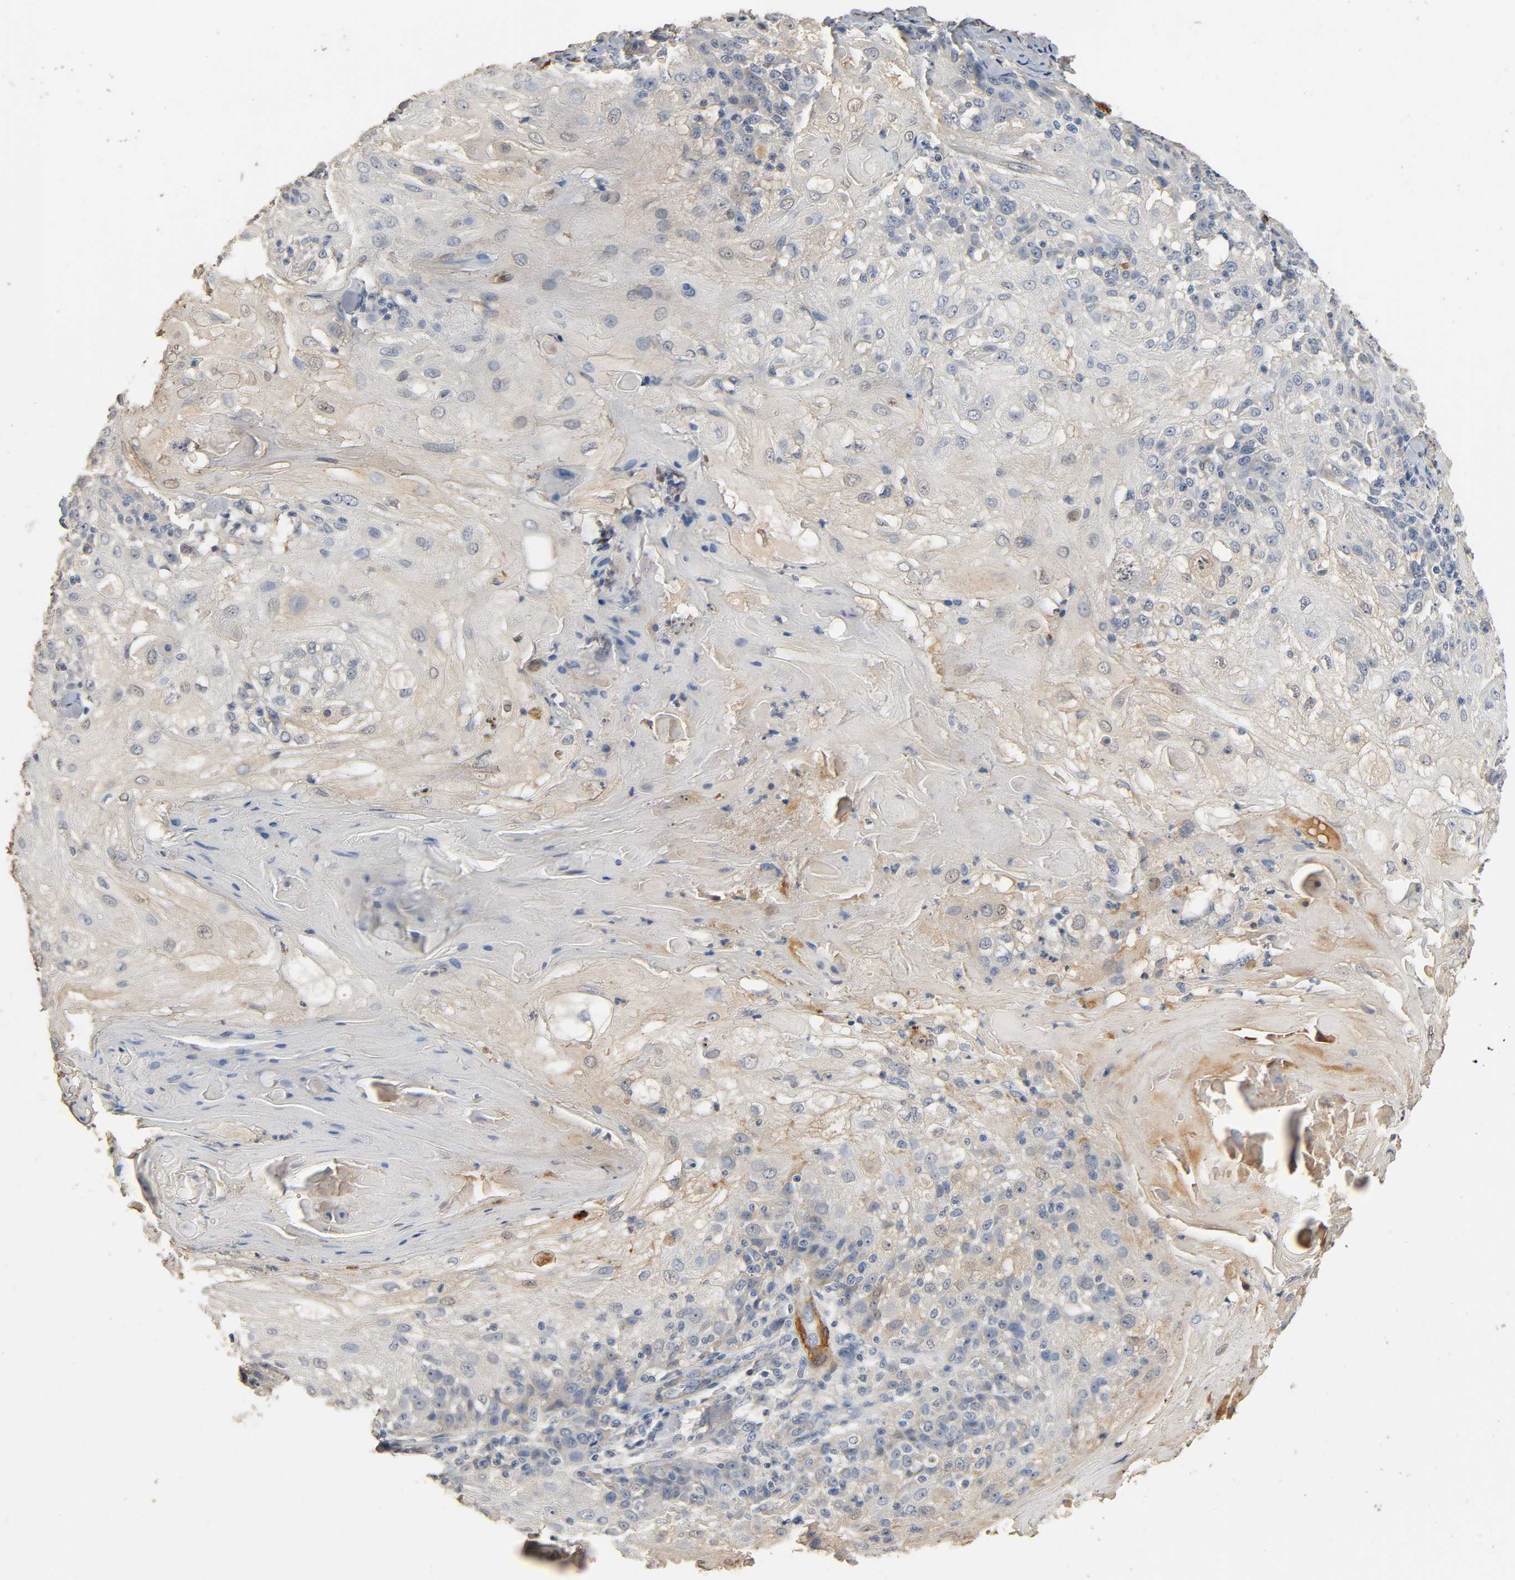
{"staining": {"intensity": "weak", "quantity": "25%-75%", "location": "cytoplasmic/membranous"}, "tissue": "skin cancer", "cell_type": "Tumor cells", "image_type": "cancer", "snomed": [{"axis": "morphology", "description": "Normal tissue, NOS"}, {"axis": "morphology", "description": "Squamous cell carcinoma, NOS"}, {"axis": "topography", "description": "Skin"}], "caption": "Immunohistochemical staining of human skin squamous cell carcinoma shows low levels of weak cytoplasmic/membranous protein staining in about 25%-75% of tumor cells.", "gene": "GSTA3", "patient": {"sex": "female", "age": 83}}